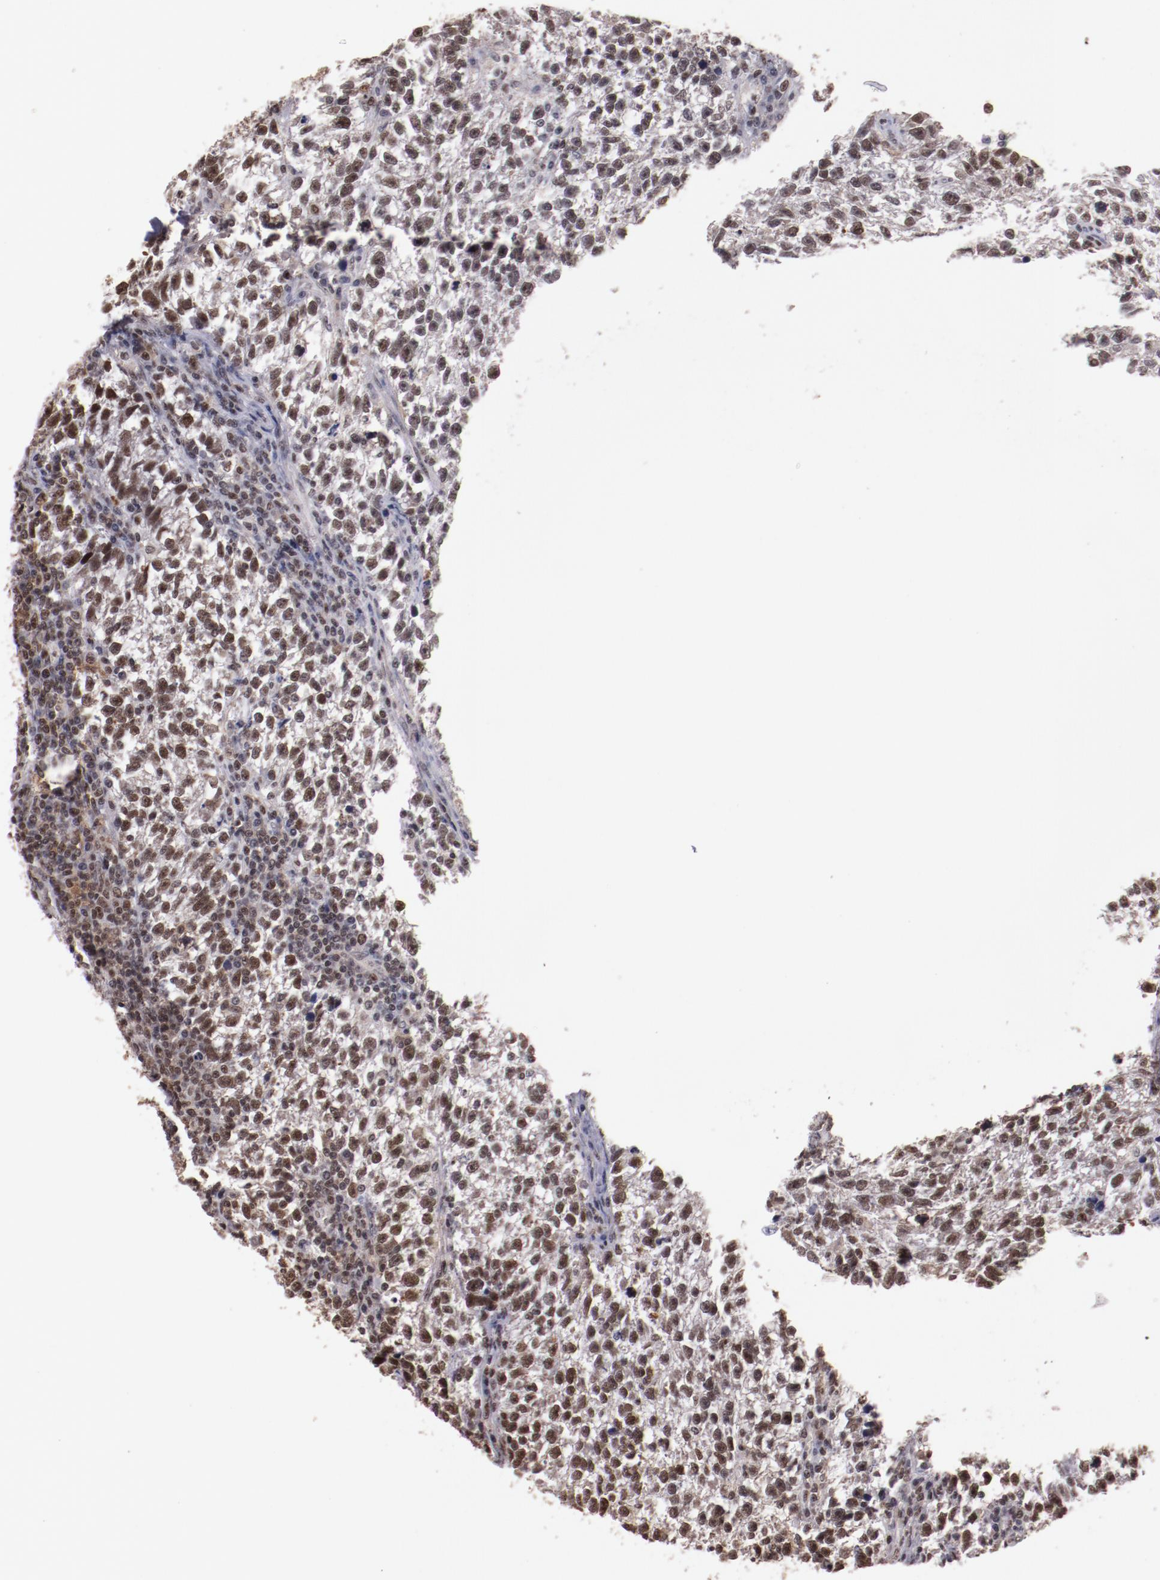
{"staining": {"intensity": "moderate", "quantity": ">75%", "location": "nuclear"}, "tissue": "testis cancer", "cell_type": "Tumor cells", "image_type": "cancer", "snomed": [{"axis": "morphology", "description": "Seminoma, NOS"}, {"axis": "topography", "description": "Testis"}], "caption": "The image displays immunohistochemical staining of seminoma (testis). There is moderate nuclear expression is present in about >75% of tumor cells.", "gene": "STAG2", "patient": {"sex": "male", "age": 38}}